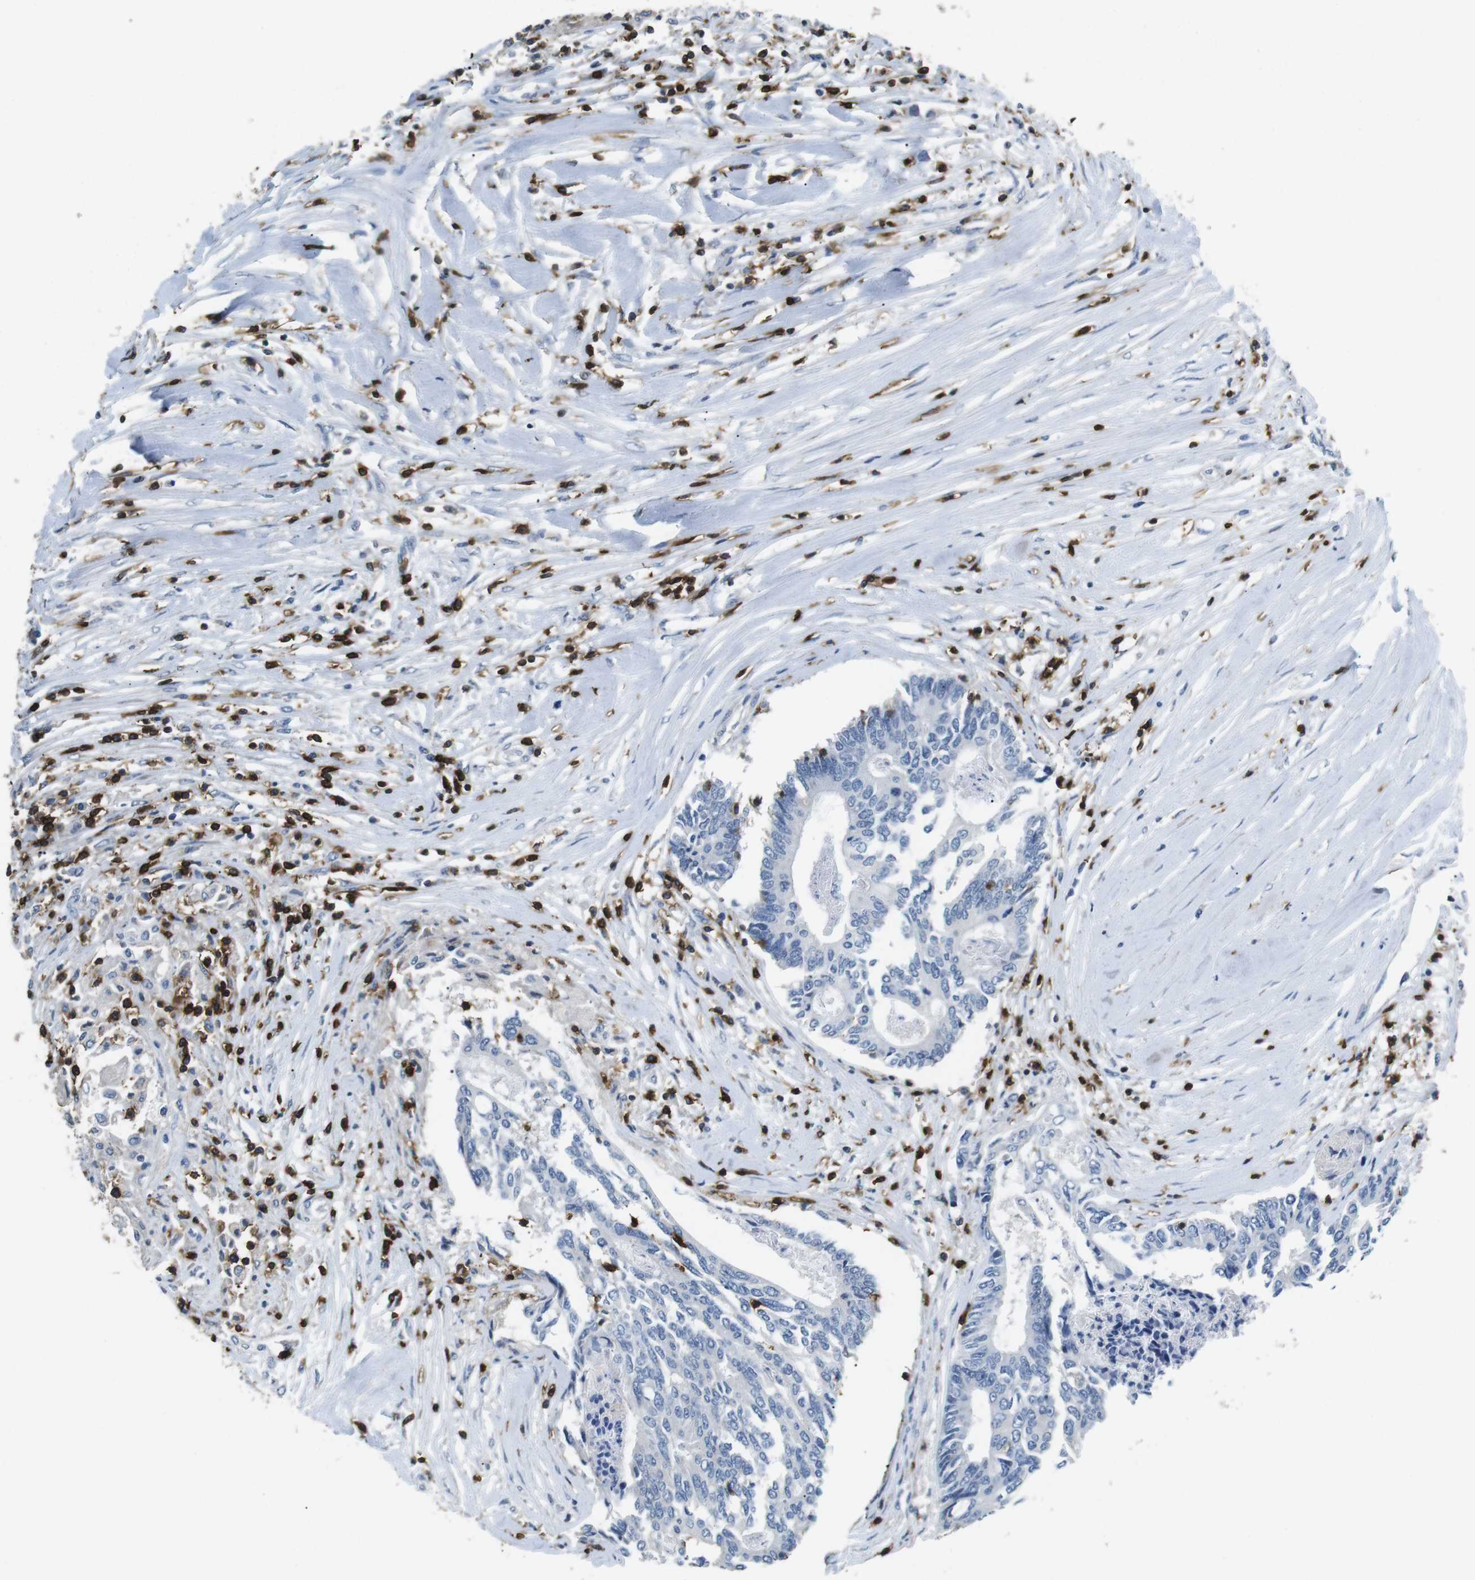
{"staining": {"intensity": "negative", "quantity": "none", "location": "none"}, "tissue": "colorectal cancer", "cell_type": "Tumor cells", "image_type": "cancer", "snomed": [{"axis": "morphology", "description": "Adenocarcinoma, NOS"}, {"axis": "topography", "description": "Rectum"}], "caption": "Human colorectal cancer stained for a protein using immunohistochemistry (IHC) exhibits no expression in tumor cells.", "gene": "CD6", "patient": {"sex": "male", "age": 63}}